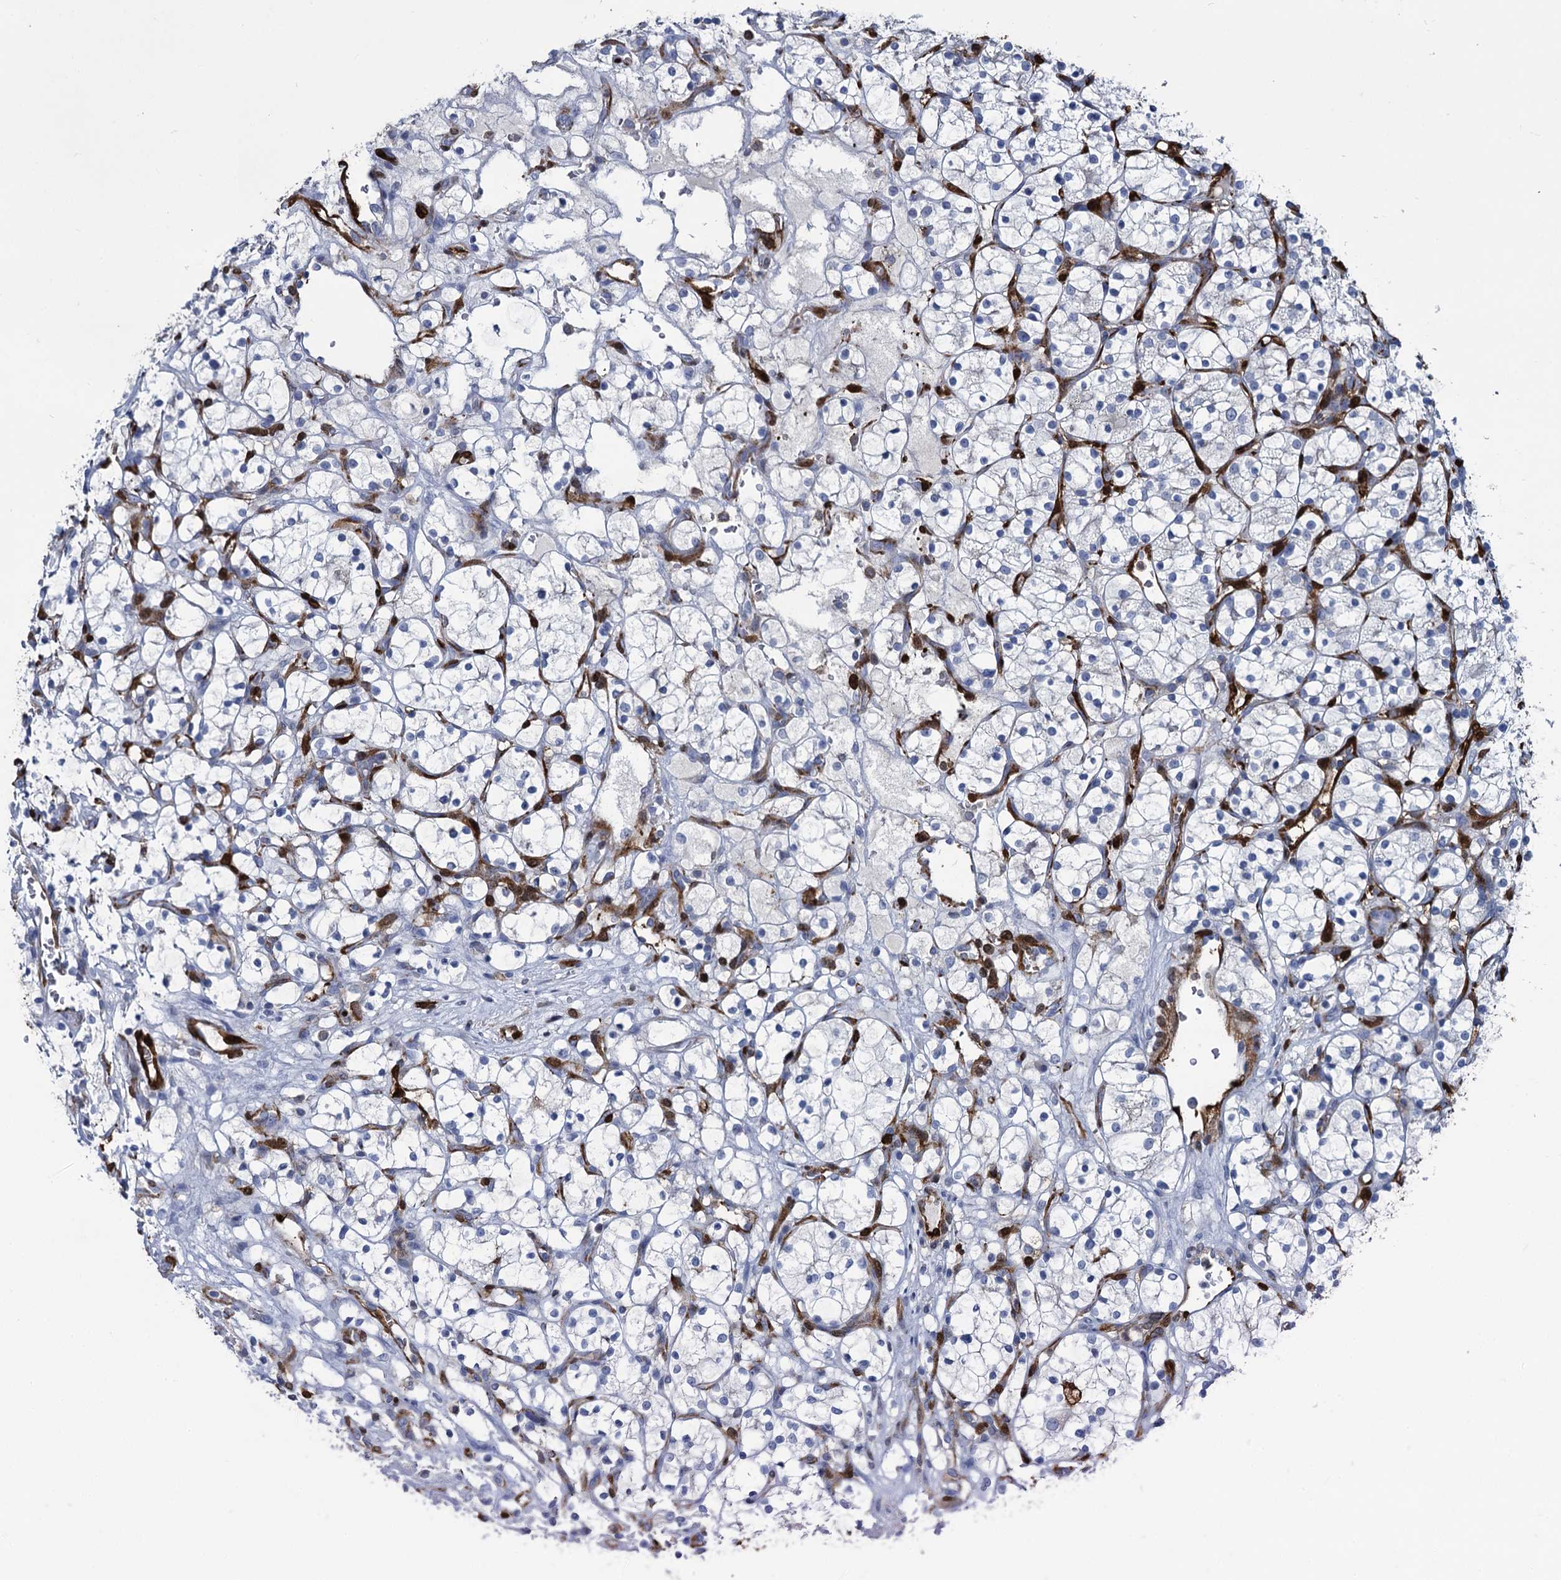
{"staining": {"intensity": "negative", "quantity": "none", "location": "none"}, "tissue": "renal cancer", "cell_type": "Tumor cells", "image_type": "cancer", "snomed": [{"axis": "morphology", "description": "Adenocarcinoma, NOS"}, {"axis": "topography", "description": "Kidney"}], "caption": "Renal cancer (adenocarcinoma) was stained to show a protein in brown. There is no significant positivity in tumor cells. The staining was performed using DAB (3,3'-diaminobenzidine) to visualize the protein expression in brown, while the nuclei were stained in blue with hematoxylin (Magnification: 20x).", "gene": "FABP5", "patient": {"sex": "female", "age": 69}}